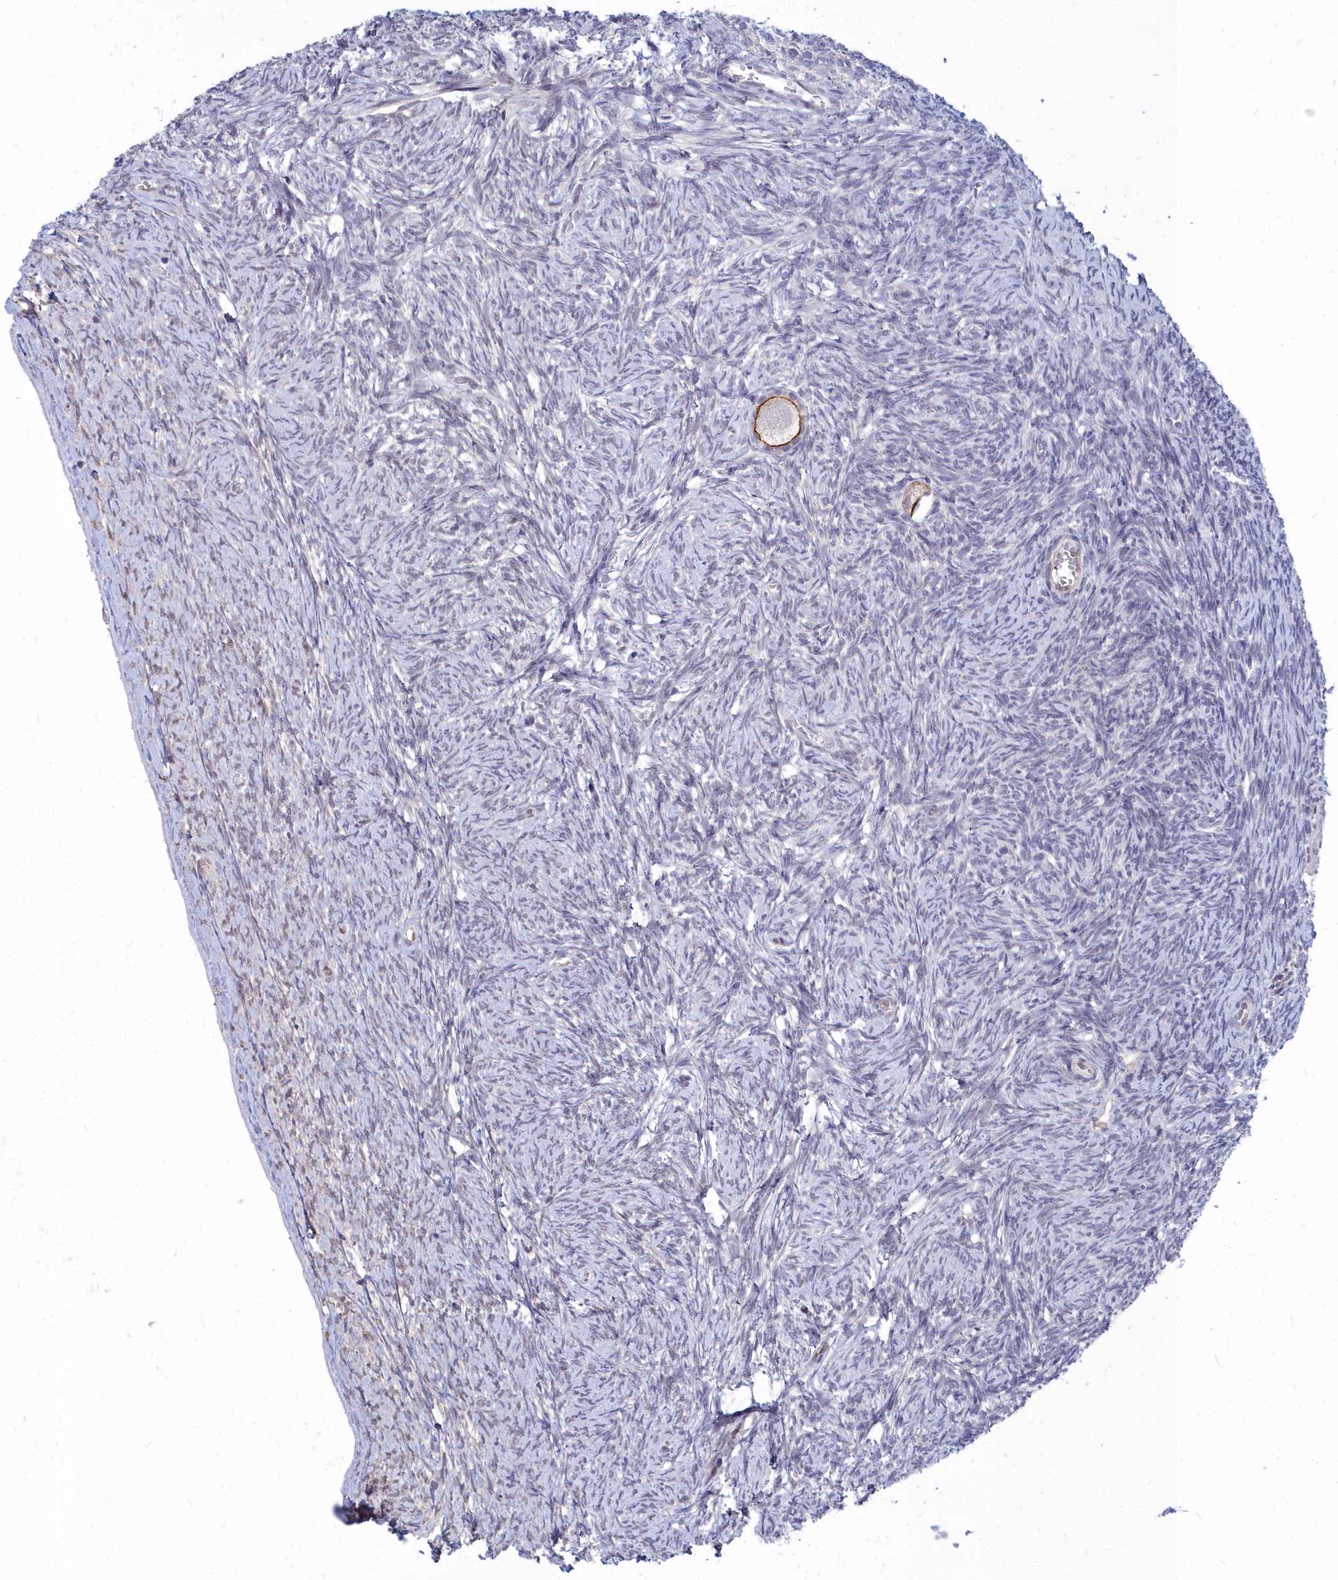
{"staining": {"intensity": "strong", "quantity": "25%-75%", "location": "cytoplasmic/membranous"}, "tissue": "ovary", "cell_type": "Follicle cells", "image_type": "normal", "snomed": [{"axis": "morphology", "description": "Normal tissue, NOS"}, {"axis": "topography", "description": "Ovary"}], "caption": "Immunohistochemical staining of unremarkable human ovary exhibits strong cytoplasmic/membranous protein staining in approximately 25%-75% of follicle cells.", "gene": "NOXA1", "patient": {"sex": "female", "age": 44}}